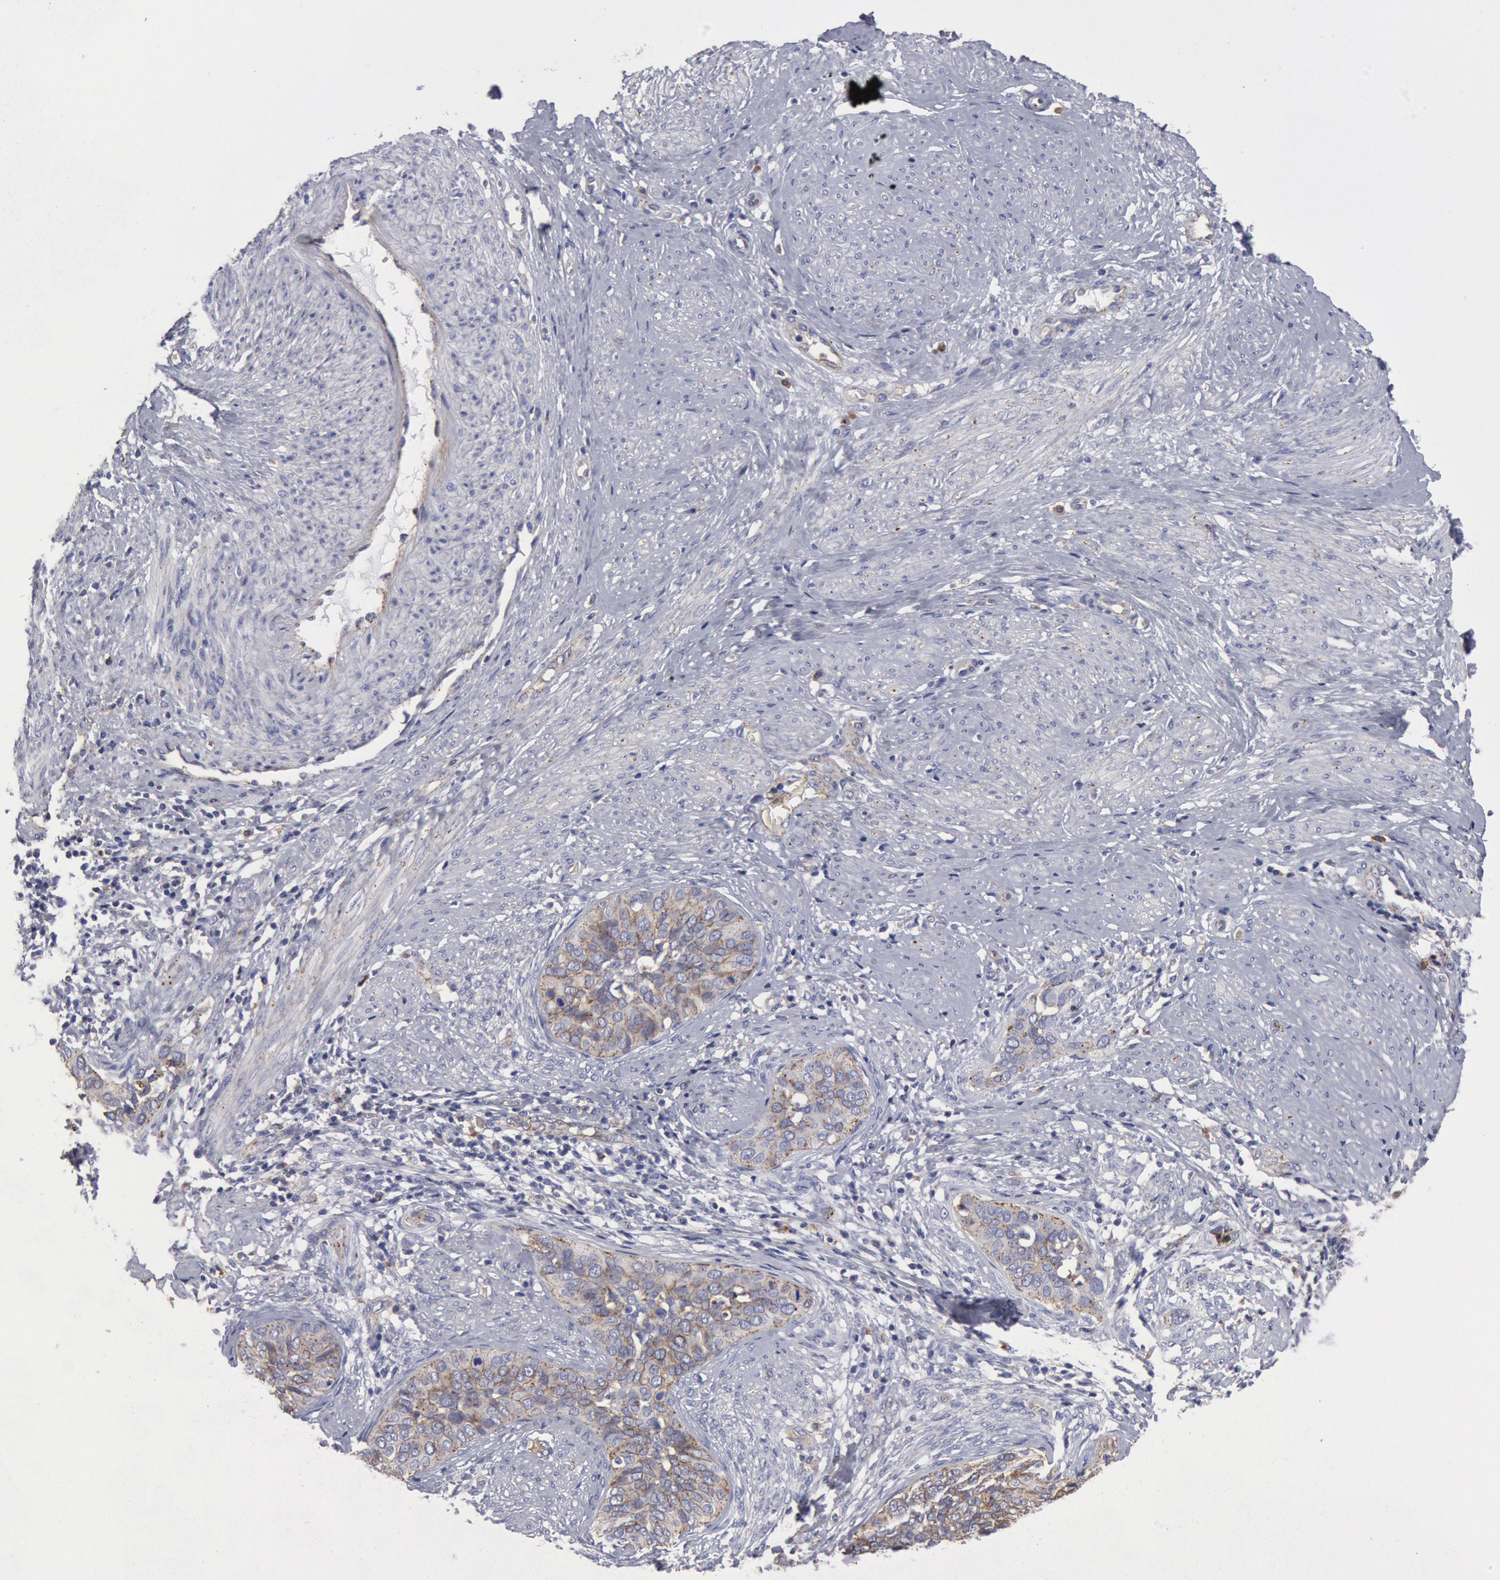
{"staining": {"intensity": "weak", "quantity": "<25%", "location": "cytoplasmic/membranous"}, "tissue": "cervical cancer", "cell_type": "Tumor cells", "image_type": "cancer", "snomed": [{"axis": "morphology", "description": "Squamous cell carcinoma, NOS"}, {"axis": "topography", "description": "Cervix"}], "caption": "A high-resolution histopathology image shows immunohistochemistry staining of cervical cancer, which displays no significant positivity in tumor cells.", "gene": "FLOT1", "patient": {"sex": "female", "age": 31}}